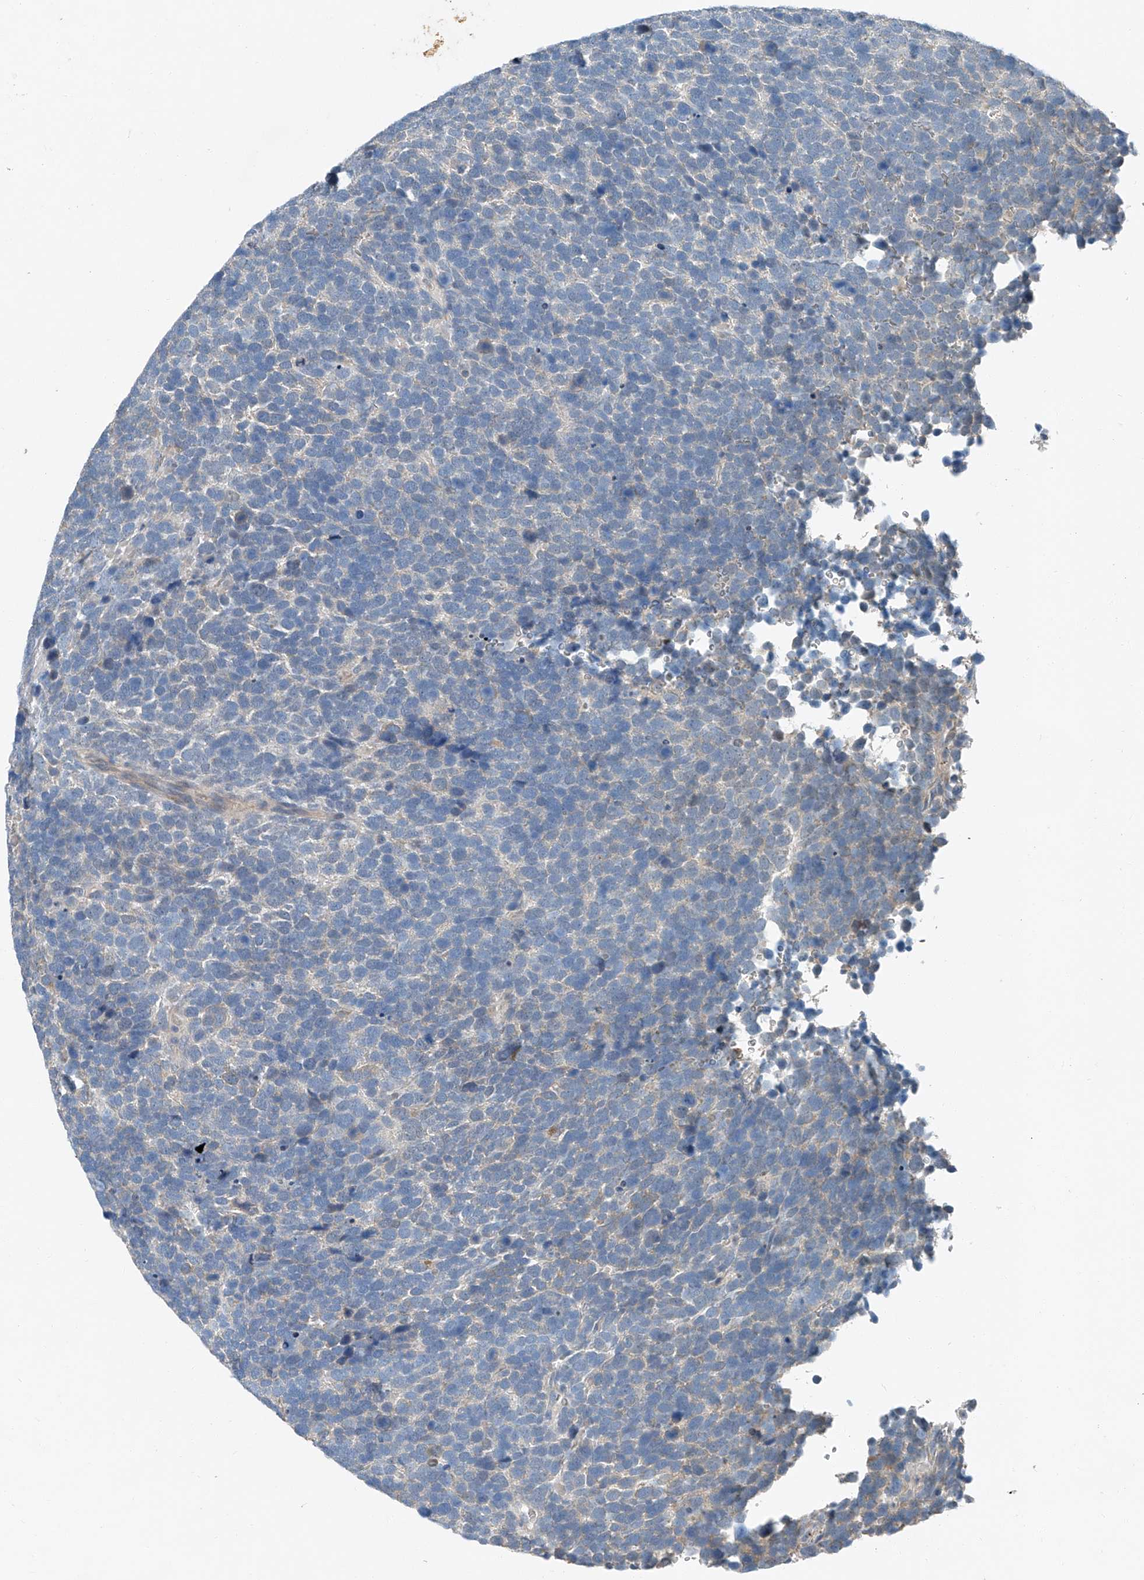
{"staining": {"intensity": "negative", "quantity": "none", "location": "none"}, "tissue": "urothelial cancer", "cell_type": "Tumor cells", "image_type": "cancer", "snomed": [{"axis": "morphology", "description": "Urothelial carcinoma, High grade"}, {"axis": "topography", "description": "Urinary bladder"}], "caption": "High magnification brightfield microscopy of urothelial cancer stained with DAB (3,3'-diaminobenzidine) (brown) and counterstained with hematoxylin (blue): tumor cells show no significant expression.", "gene": "MDGA1", "patient": {"sex": "female", "age": 82}}